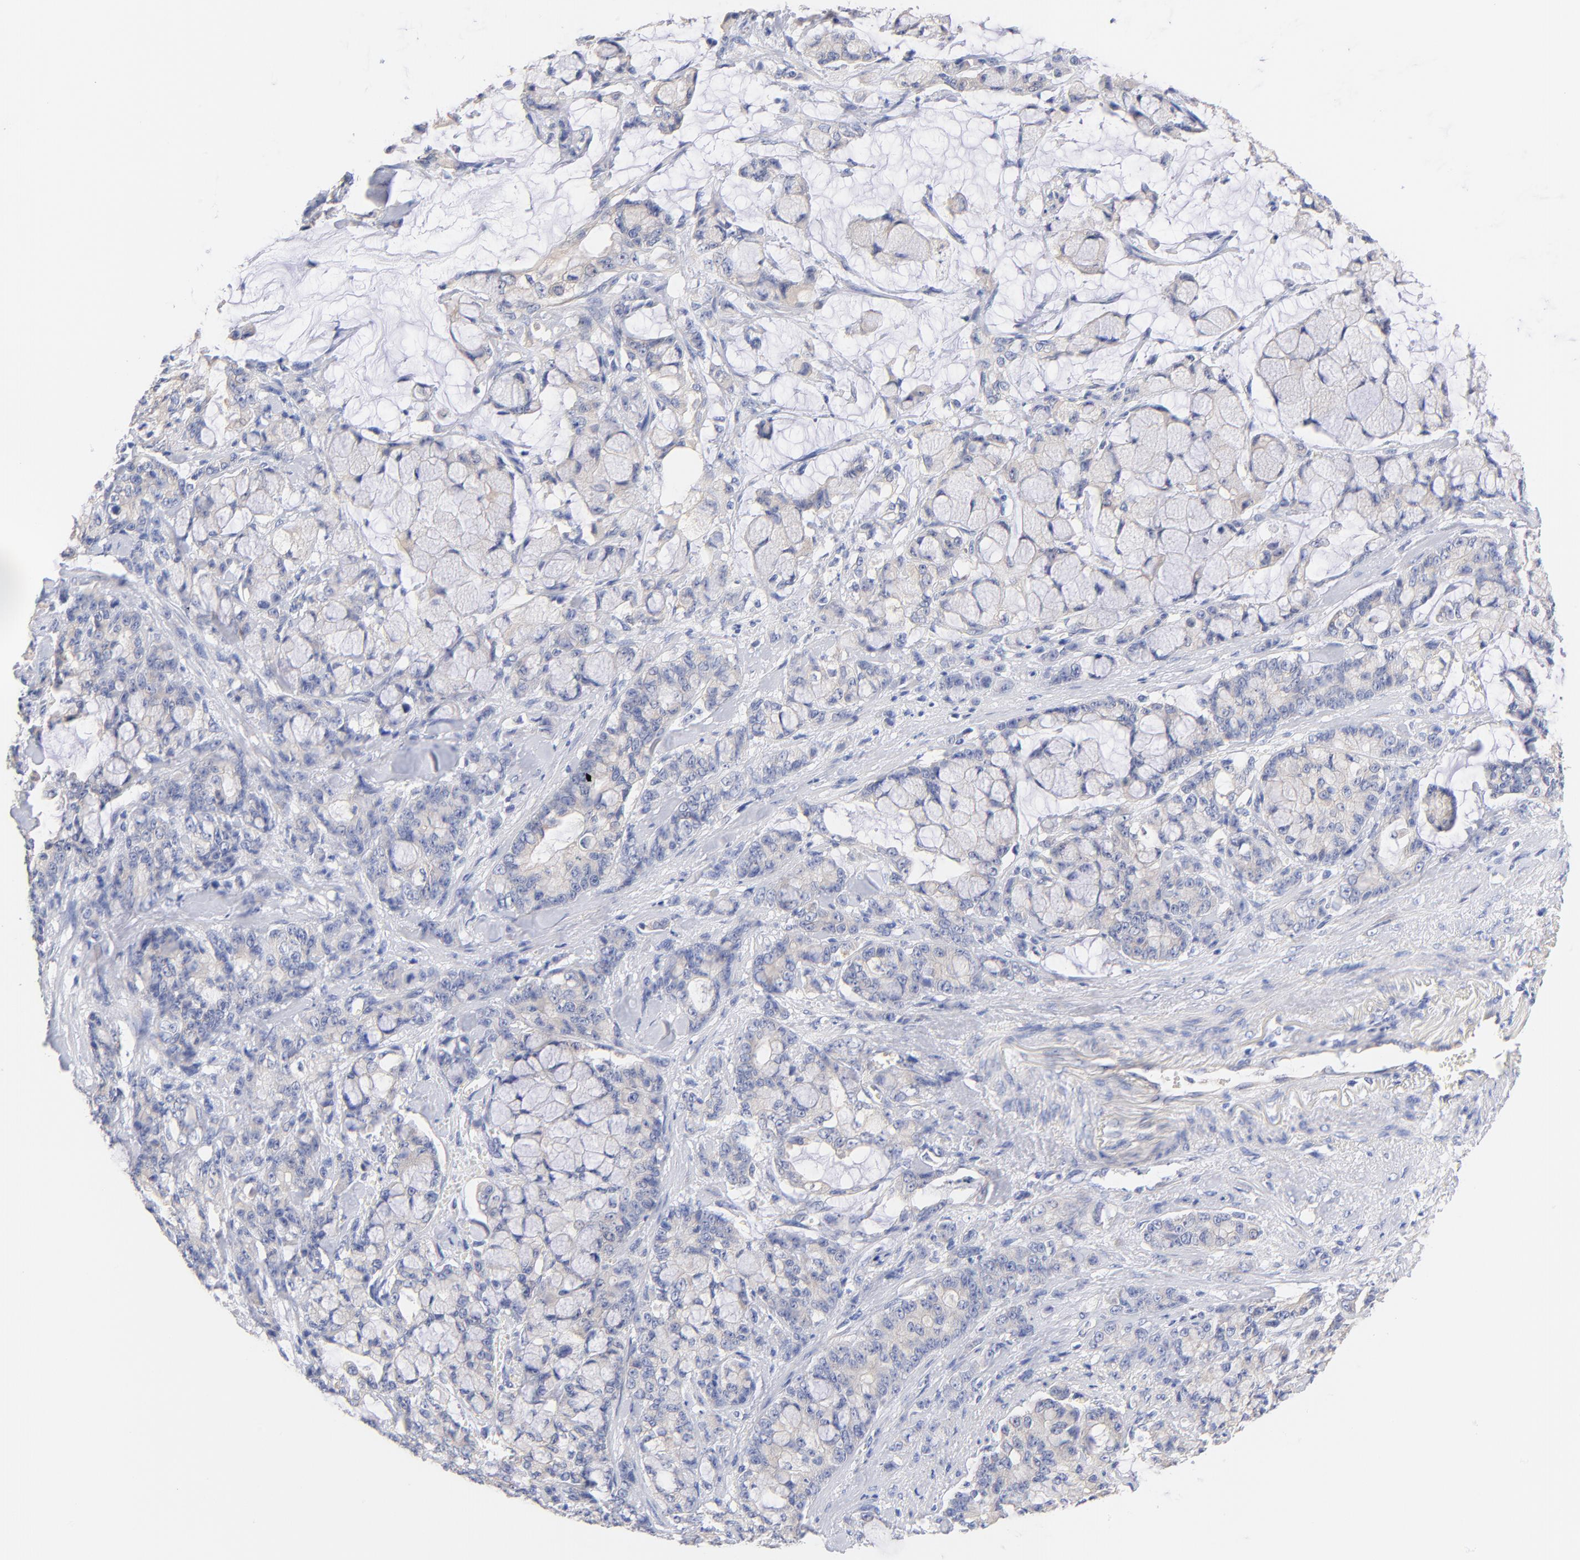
{"staining": {"intensity": "negative", "quantity": "none", "location": "none"}, "tissue": "pancreatic cancer", "cell_type": "Tumor cells", "image_type": "cancer", "snomed": [{"axis": "morphology", "description": "Adenocarcinoma, NOS"}, {"axis": "topography", "description": "Pancreas"}], "caption": "This is an immunohistochemistry (IHC) photomicrograph of human pancreatic cancer. There is no positivity in tumor cells.", "gene": "TNFRSF13C", "patient": {"sex": "female", "age": 73}}